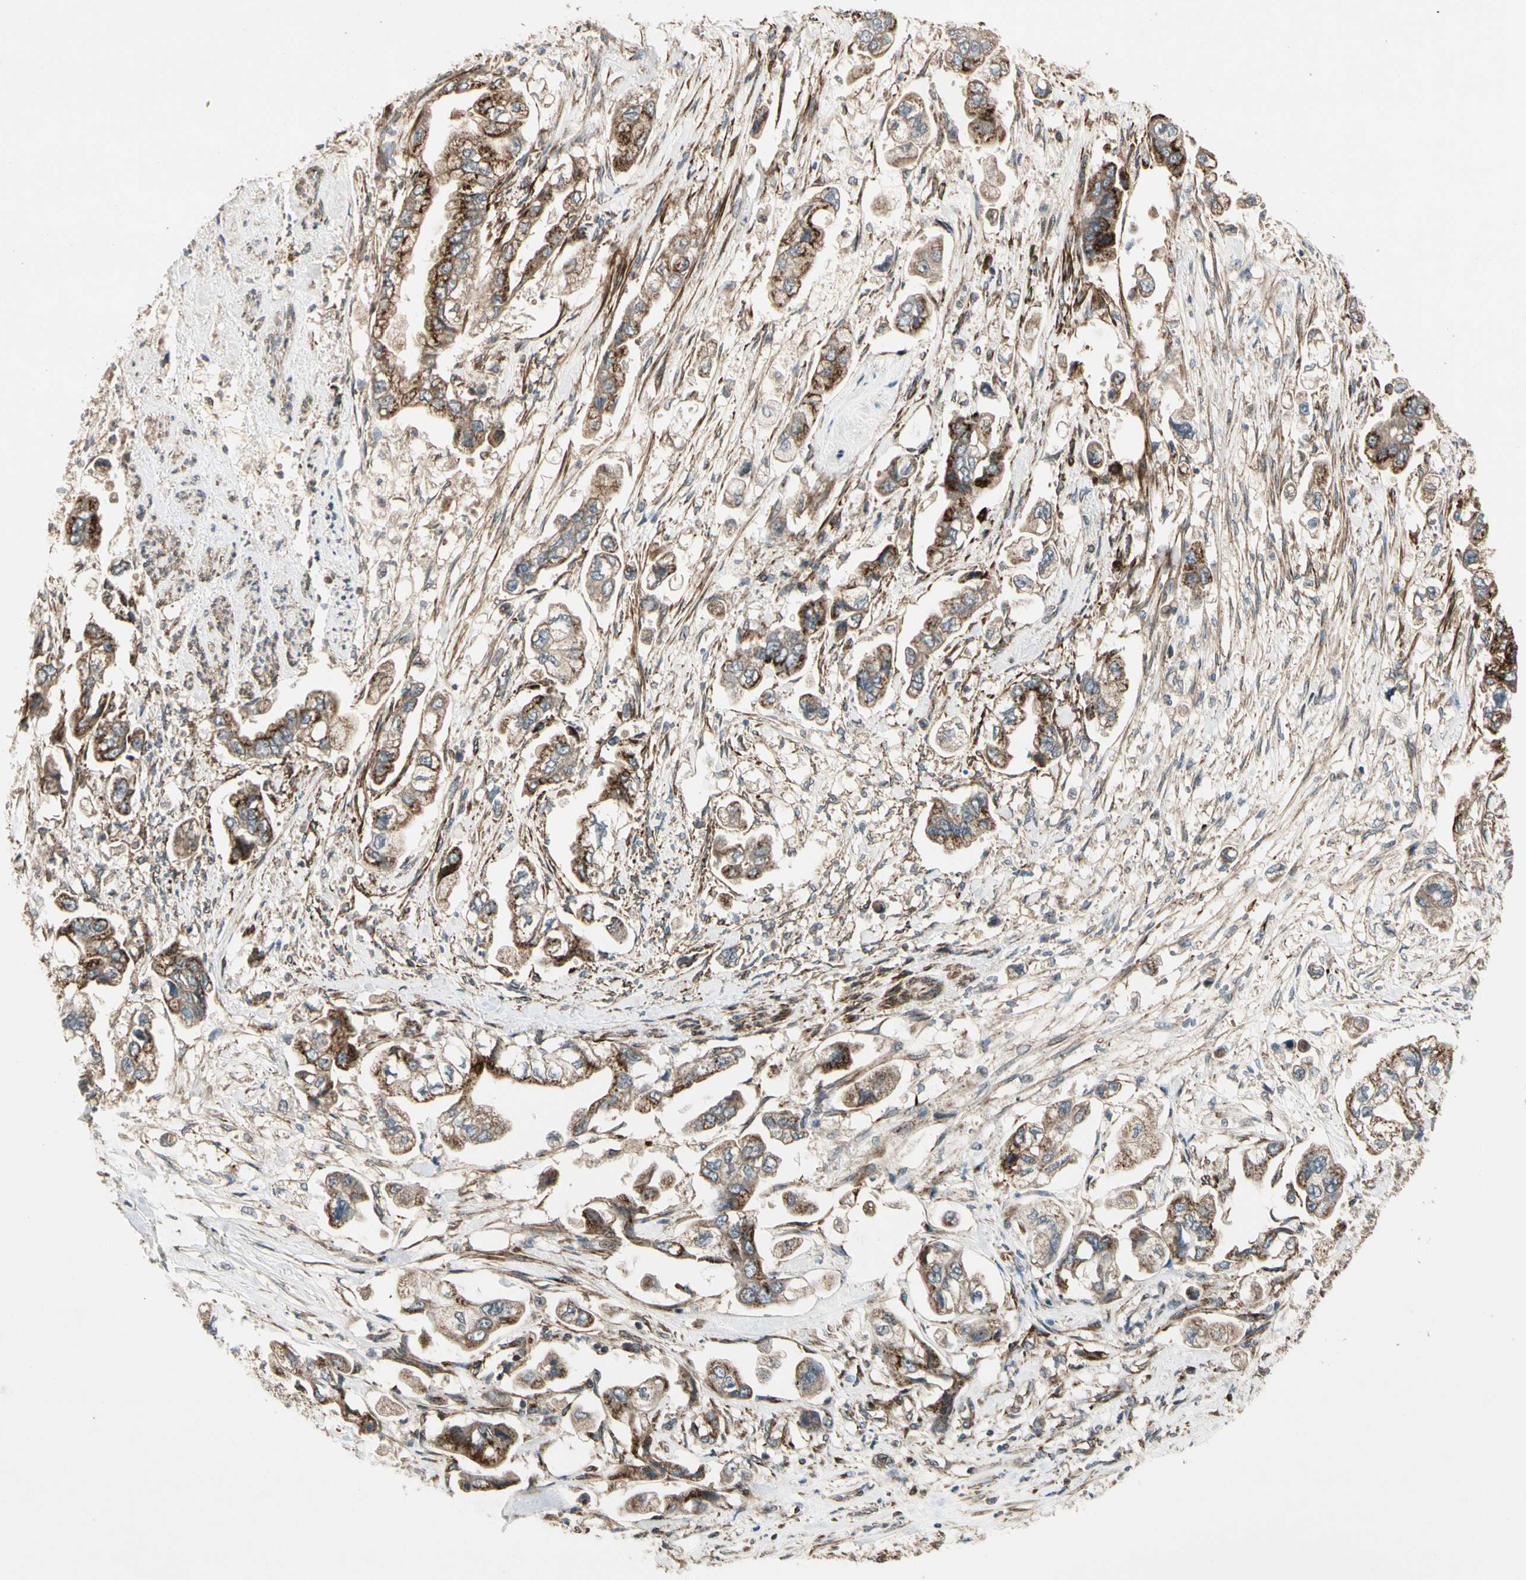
{"staining": {"intensity": "moderate", "quantity": ">75%", "location": "cytoplasmic/membranous"}, "tissue": "stomach cancer", "cell_type": "Tumor cells", "image_type": "cancer", "snomed": [{"axis": "morphology", "description": "Adenocarcinoma, NOS"}, {"axis": "topography", "description": "Stomach"}], "caption": "Stomach adenocarcinoma was stained to show a protein in brown. There is medium levels of moderate cytoplasmic/membranous expression in approximately >75% of tumor cells. (DAB (3,3'-diaminobenzidine) = brown stain, brightfield microscopy at high magnification).", "gene": "GCK", "patient": {"sex": "male", "age": 62}}